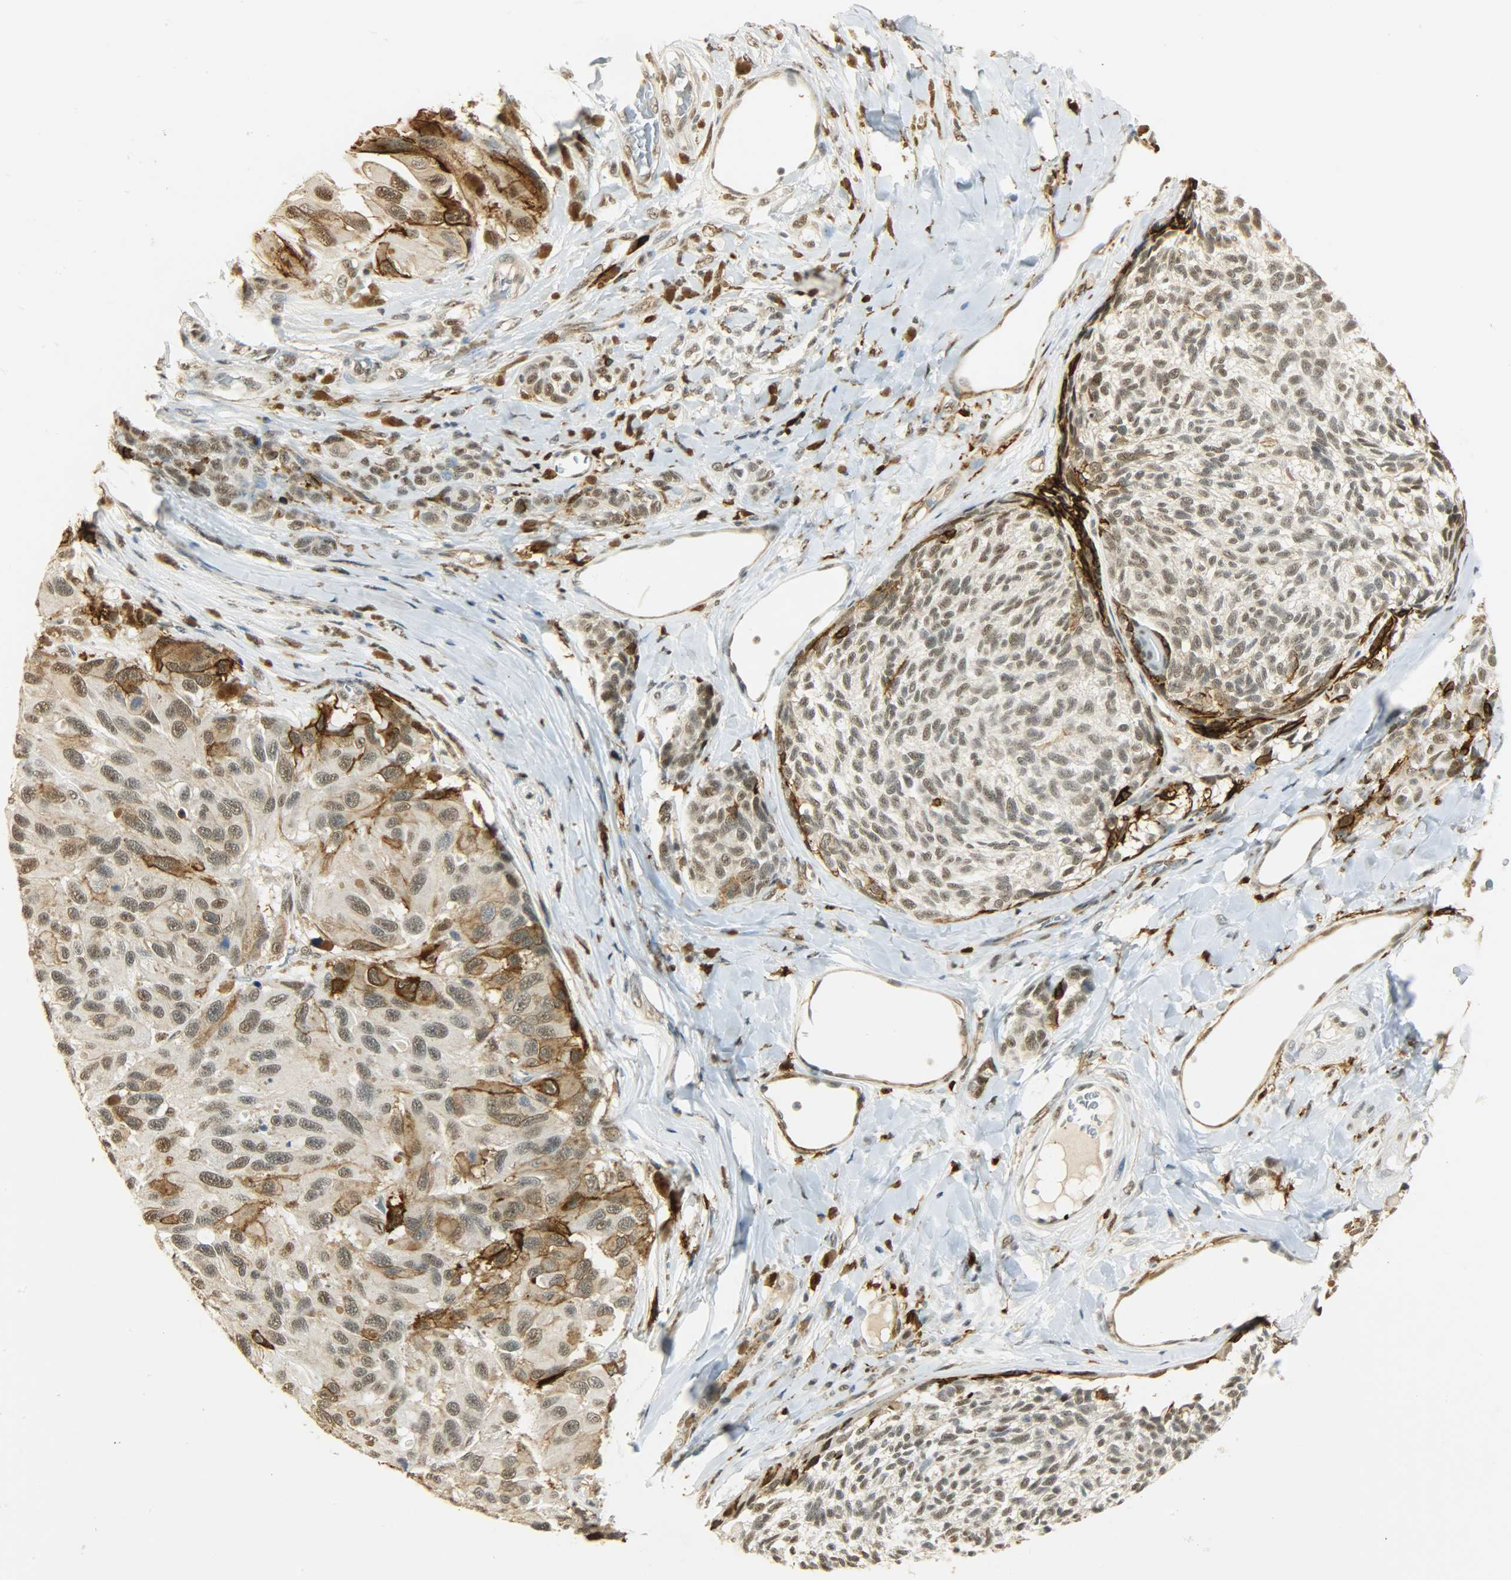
{"staining": {"intensity": "strong", "quantity": ">75%", "location": "cytoplasmic/membranous,nuclear"}, "tissue": "melanoma", "cell_type": "Tumor cells", "image_type": "cancer", "snomed": [{"axis": "morphology", "description": "Malignant melanoma, NOS"}, {"axis": "topography", "description": "Skin"}], "caption": "DAB immunohistochemical staining of melanoma exhibits strong cytoplasmic/membranous and nuclear protein staining in approximately >75% of tumor cells.", "gene": "NGFR", "patient": {"sex": "female", "age": 73}}